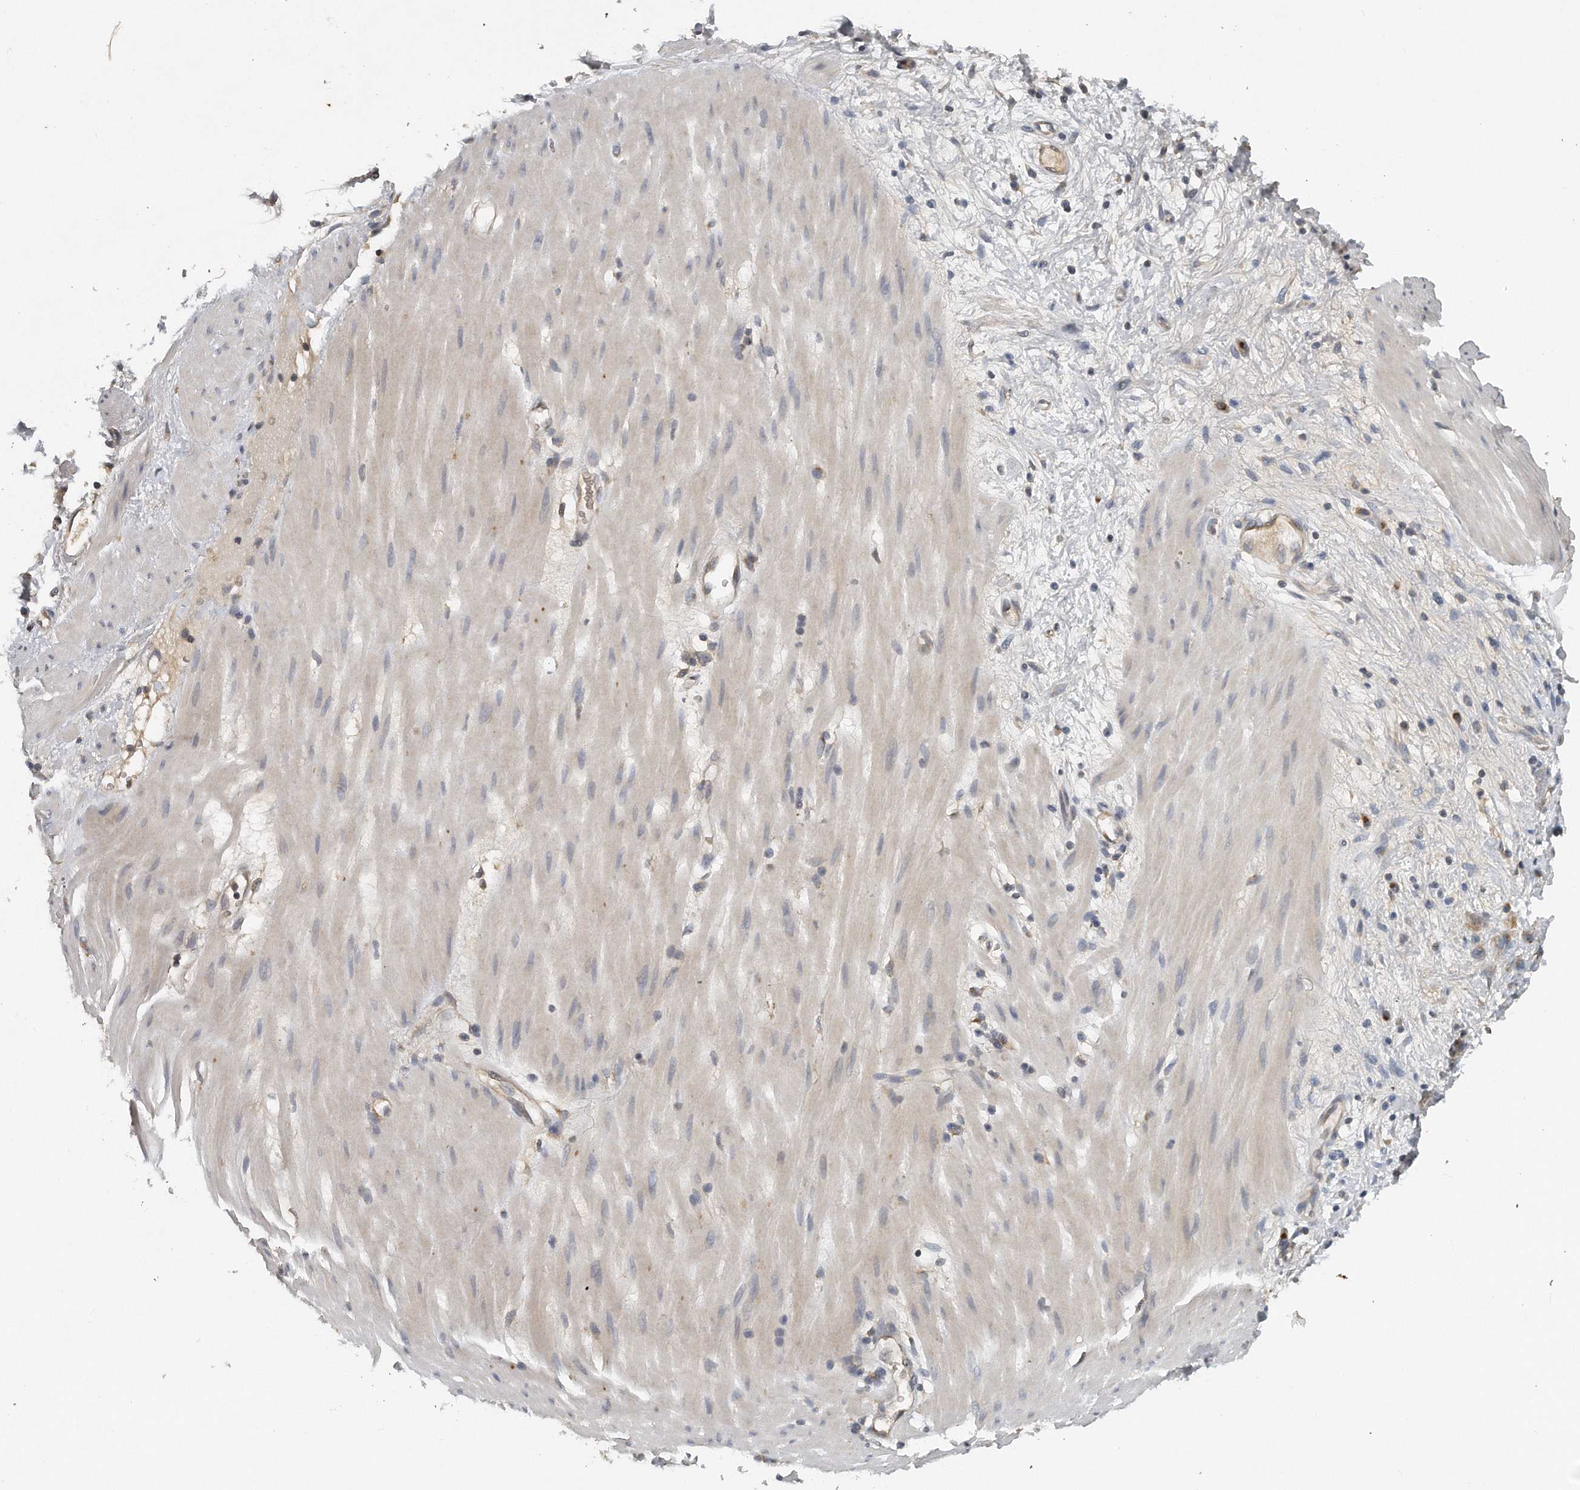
{"staining": {"intensity": "negative", "quantity": "none", "location": "none"}, "tissue": "stomach cancer", "cell_type": "Tumor cells", "image_type": "cancer", "snomed": [{"axis": "morphology", "description": "Adenocarcinoma, NOS"}, {"axis": "topography", "description": "Stomach"}], "caption": "Stomach cancer was stained to show a protein in brown. There is no significant staining in tumor cells. (Brightfield microscopy of DAB immunohistochemistry (IHC) at high magnification).", "gene": "TRAPPC14", "patient": {"sex": "female", "age": 76}}